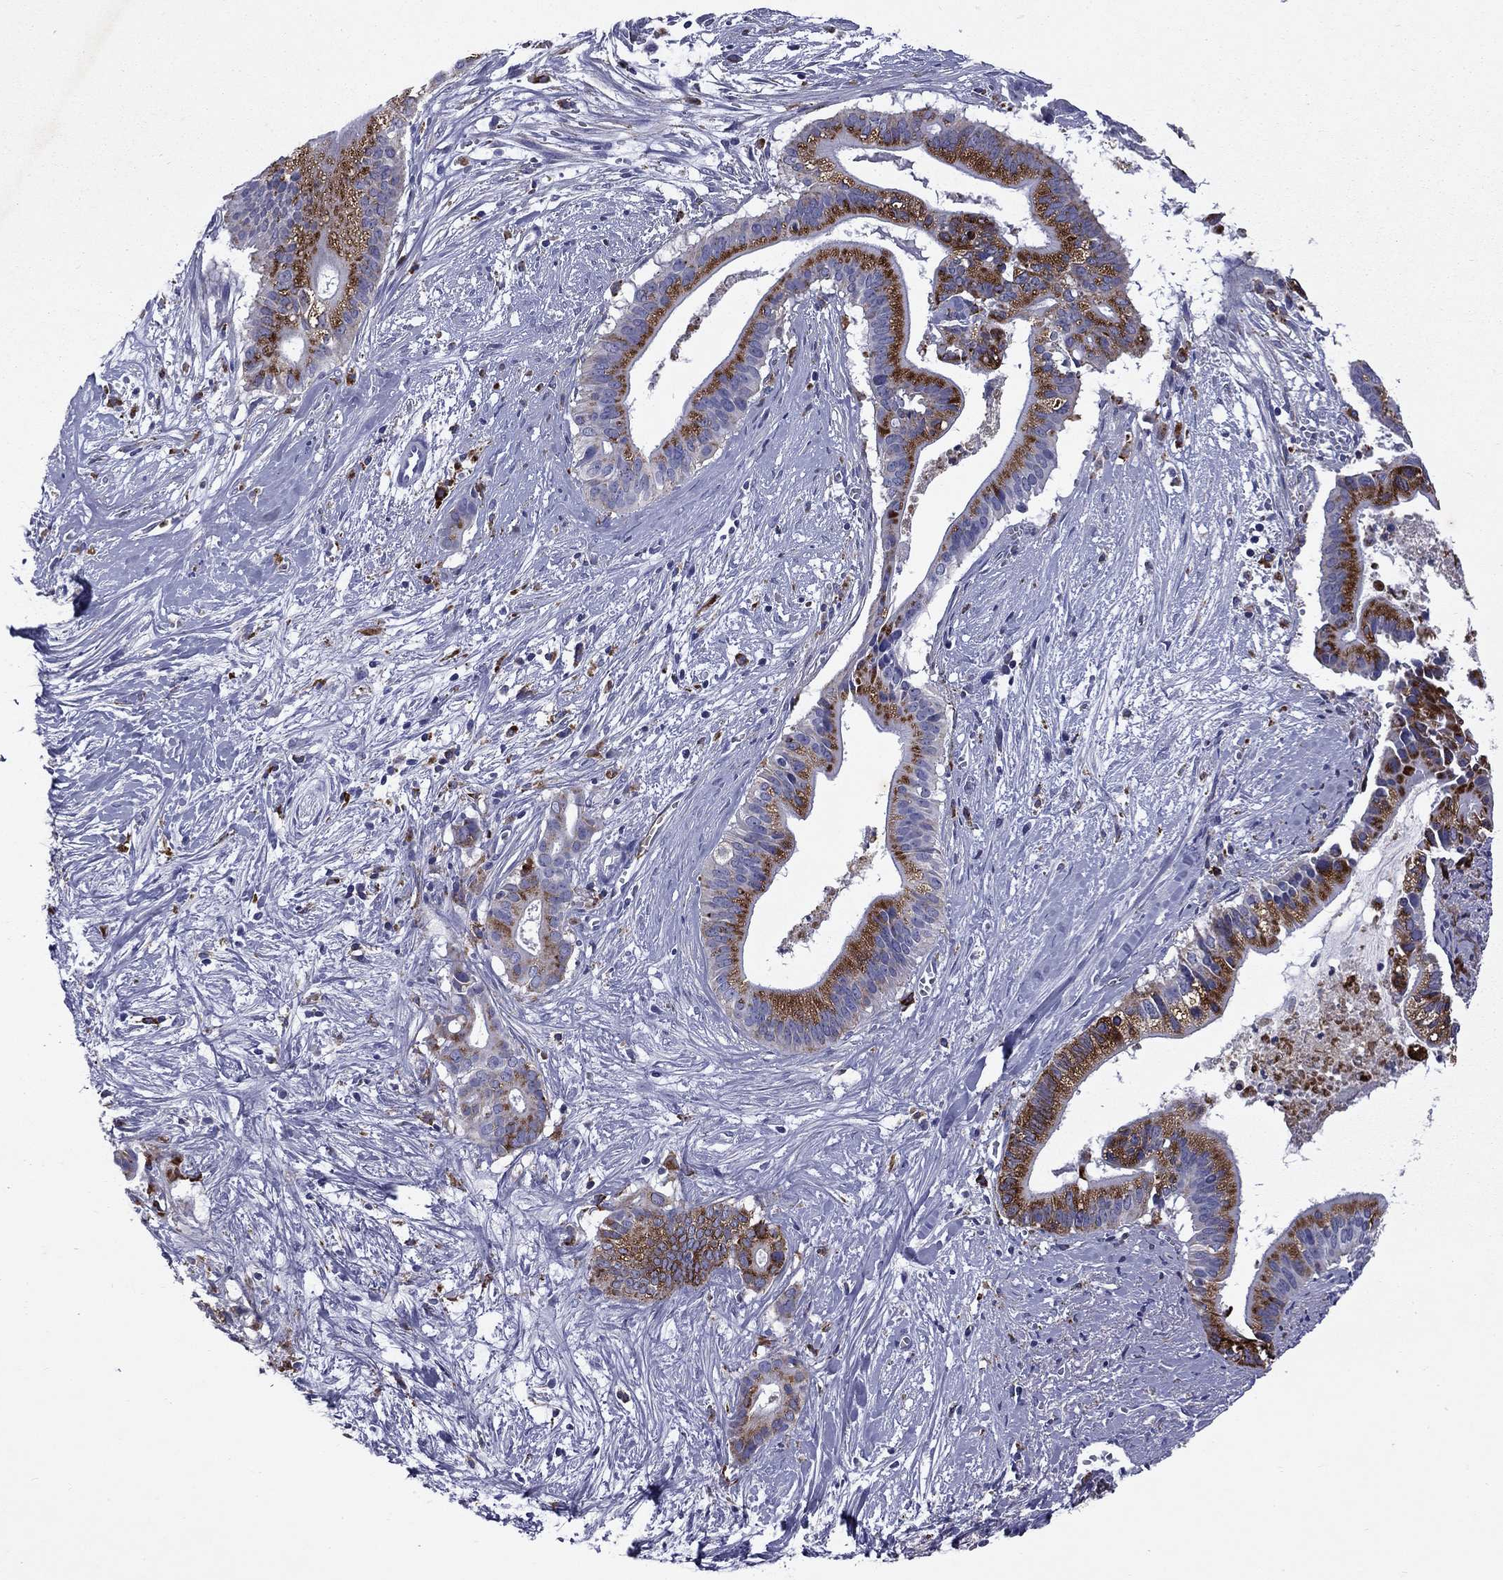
{"staining": {"intensity": "strong", "quantity": "25%-75%", "location": "cytoplasmic/membranous"}, "tissue": "pancreatic cancer", "cell_type": "Tumor cells", "image_type": "cancer", "snomed": [{"axis": "morphology", "description": "Adenocarcinoma, NOS"}, {"axis": "topography", "description": "Pancreas"}], "caption": "Immunohistochemistry histopathology image of neoplastic tissue: pancreatic adenocarcinoma stained using IHC reveals high levels of strong protein expression localized specifically in the cytoplasmic/membranous of tumor cells, appearing as a cytoplasmic/membranous brown color.", "gene": "MADCAM1", "patient": {"sex": "male", "age": 61}}